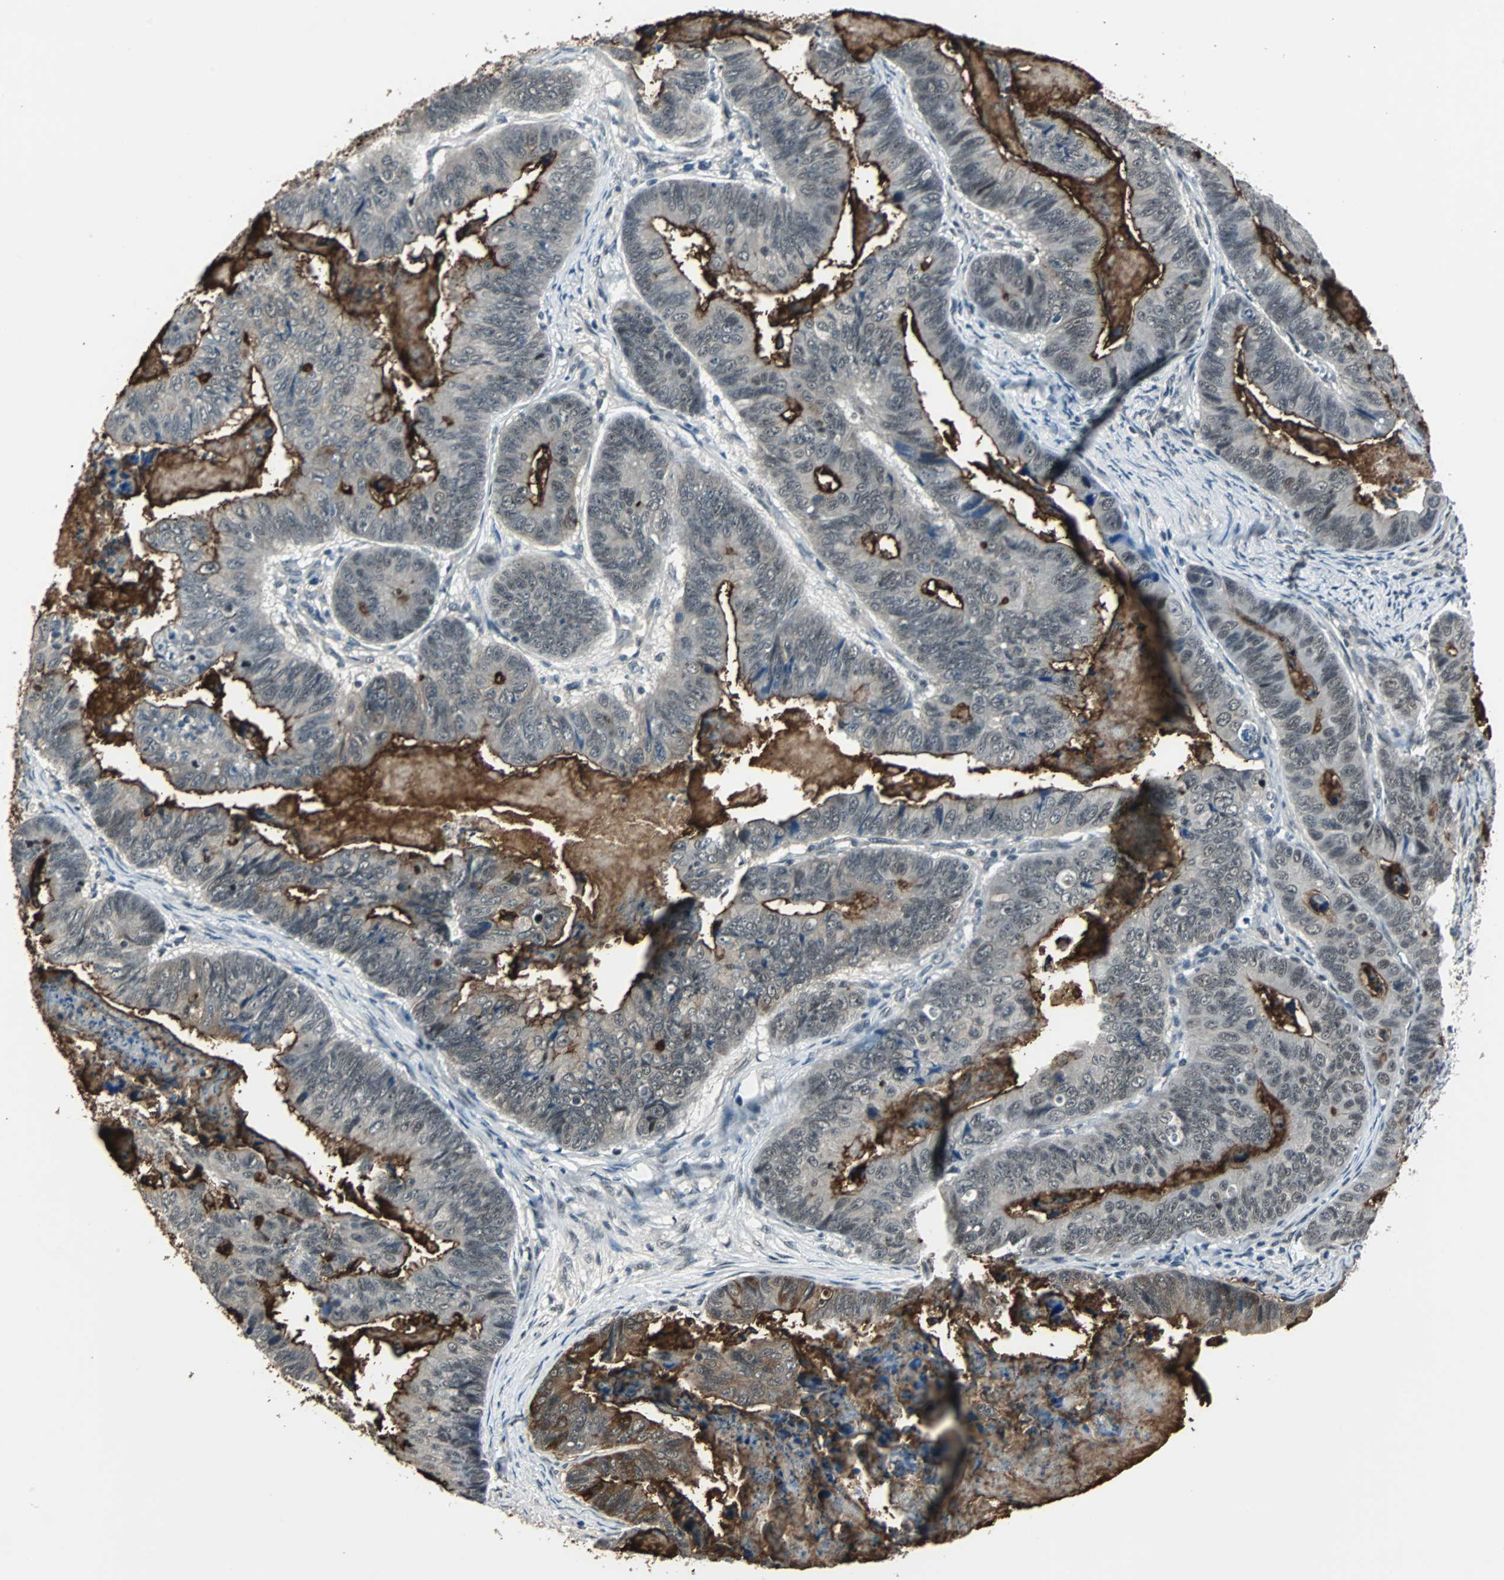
{"staining": {"intensity": "strong", "quantity": "25%-75%", "location": "cytoplasmic/membranous,nuclear"}, "tissue": "stomach cancer", "cell_type": "Tumor cells", "image_type": "cancer", "snomed": [{"axis": "morphology", "description": "Adenocarcinoma, NOS"}, {"axis": "topography", "description": "Stomach, lower"}], "caption": "This is a micrograph of IHC staining of stomach cancer, which shows strong expression in the cytoplasmic/membranous and nuclear of tumor cells.", "gene": "MKX", "patient": {"sex": "male", "age": 77}}